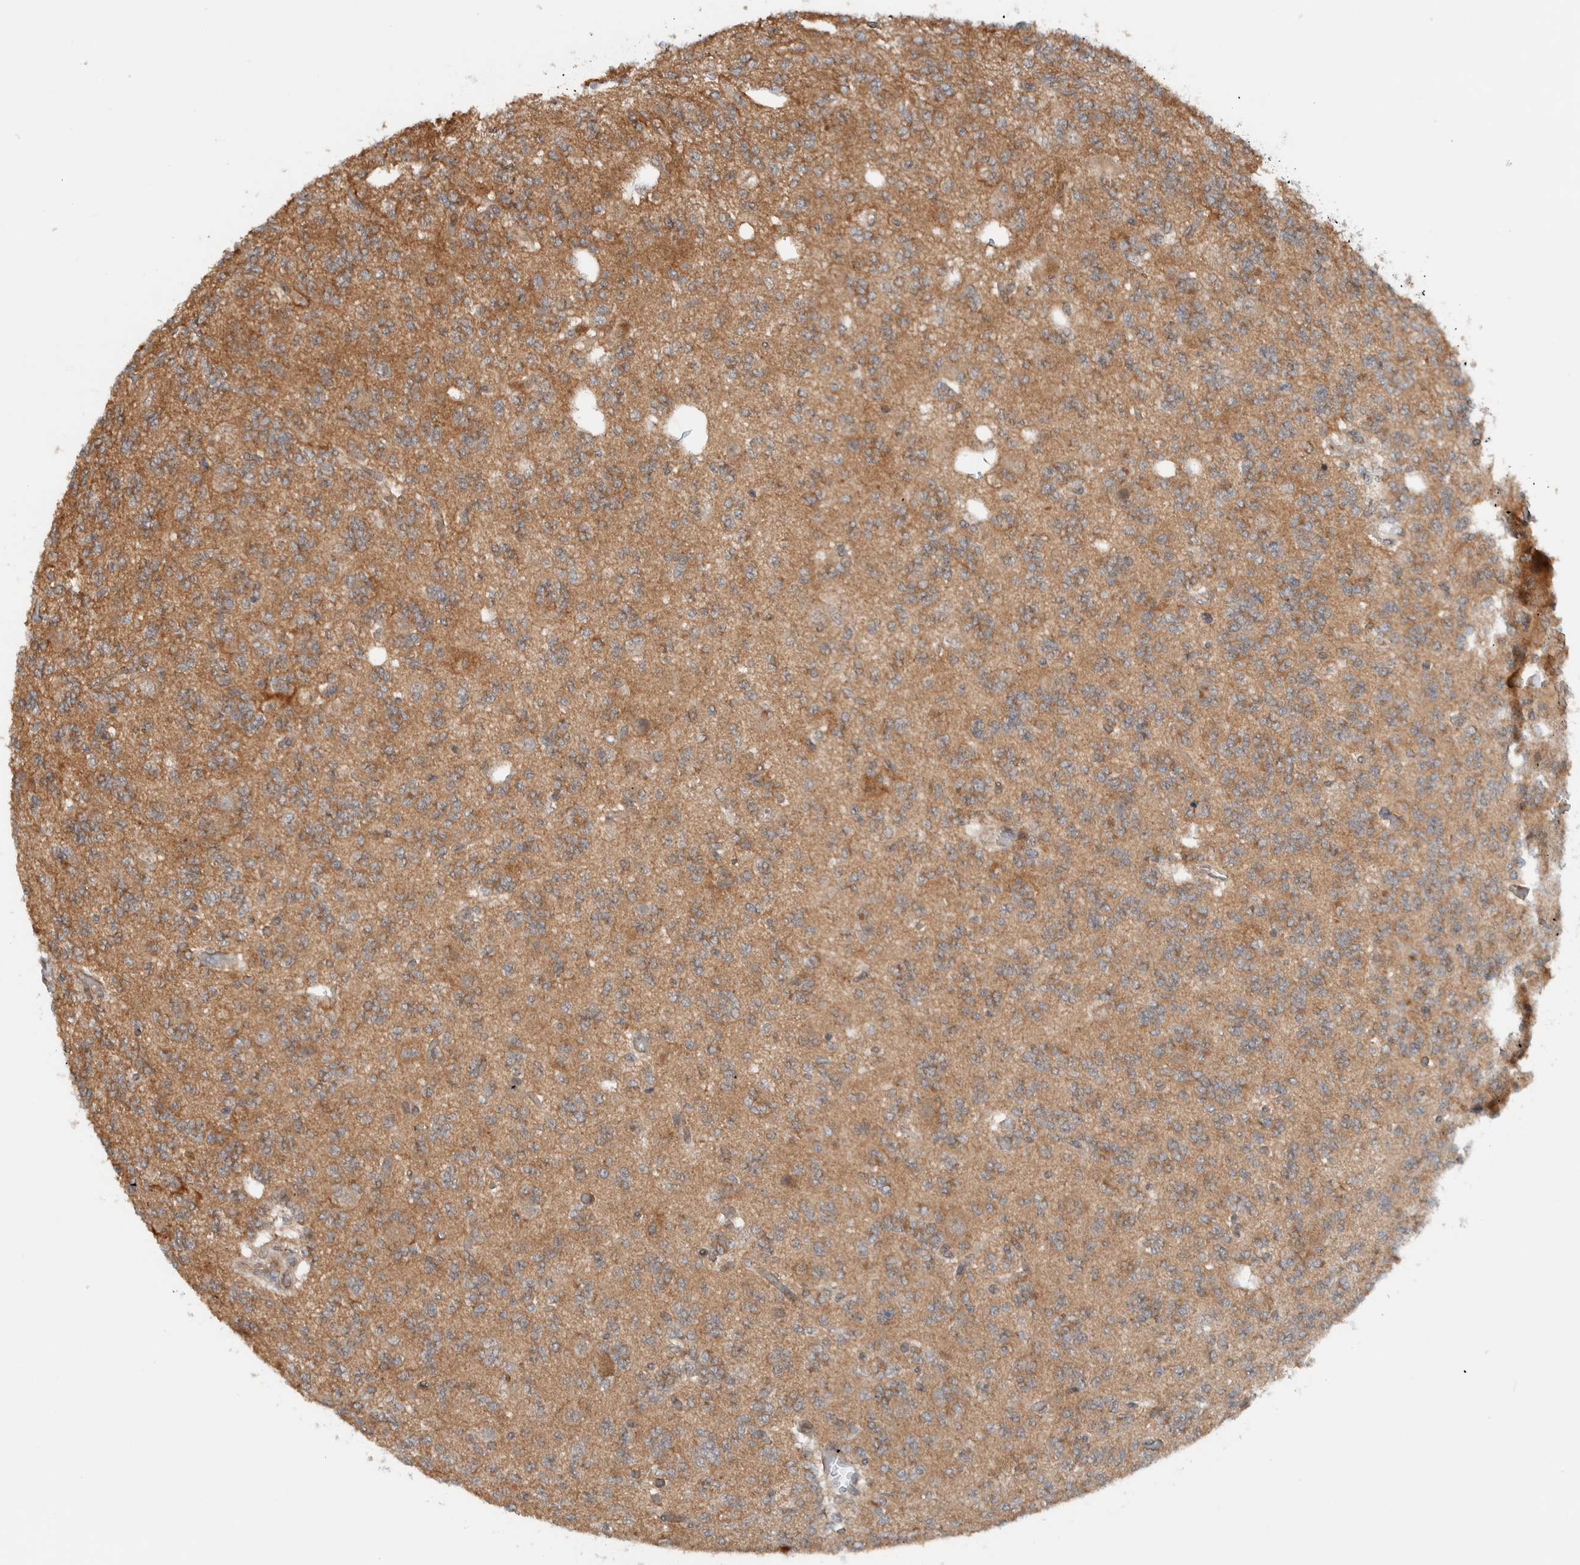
{"staining": {"intensity": "moderate", "quantity": "25%-75%", "location": "cytoplasmic/membranous"}, "tissue": "glioma", "cell_type": "Tumor cells", "image_type": "cancer", "snomed": [{"axis": "morphology", "description": "Glioma, malignant, Low grade"}, {"axis": "topography", "description": "Brain"}], "caption": "Immunohistochemistry (IHC) of malignant glioma (low-grade) demonstrates medium levels of moderate cytoplasmic/membranous positivity in about 25%-75% of tumor cells.", "gene": "KLHL6", "patient": {"sex": "male", "age": 38}}